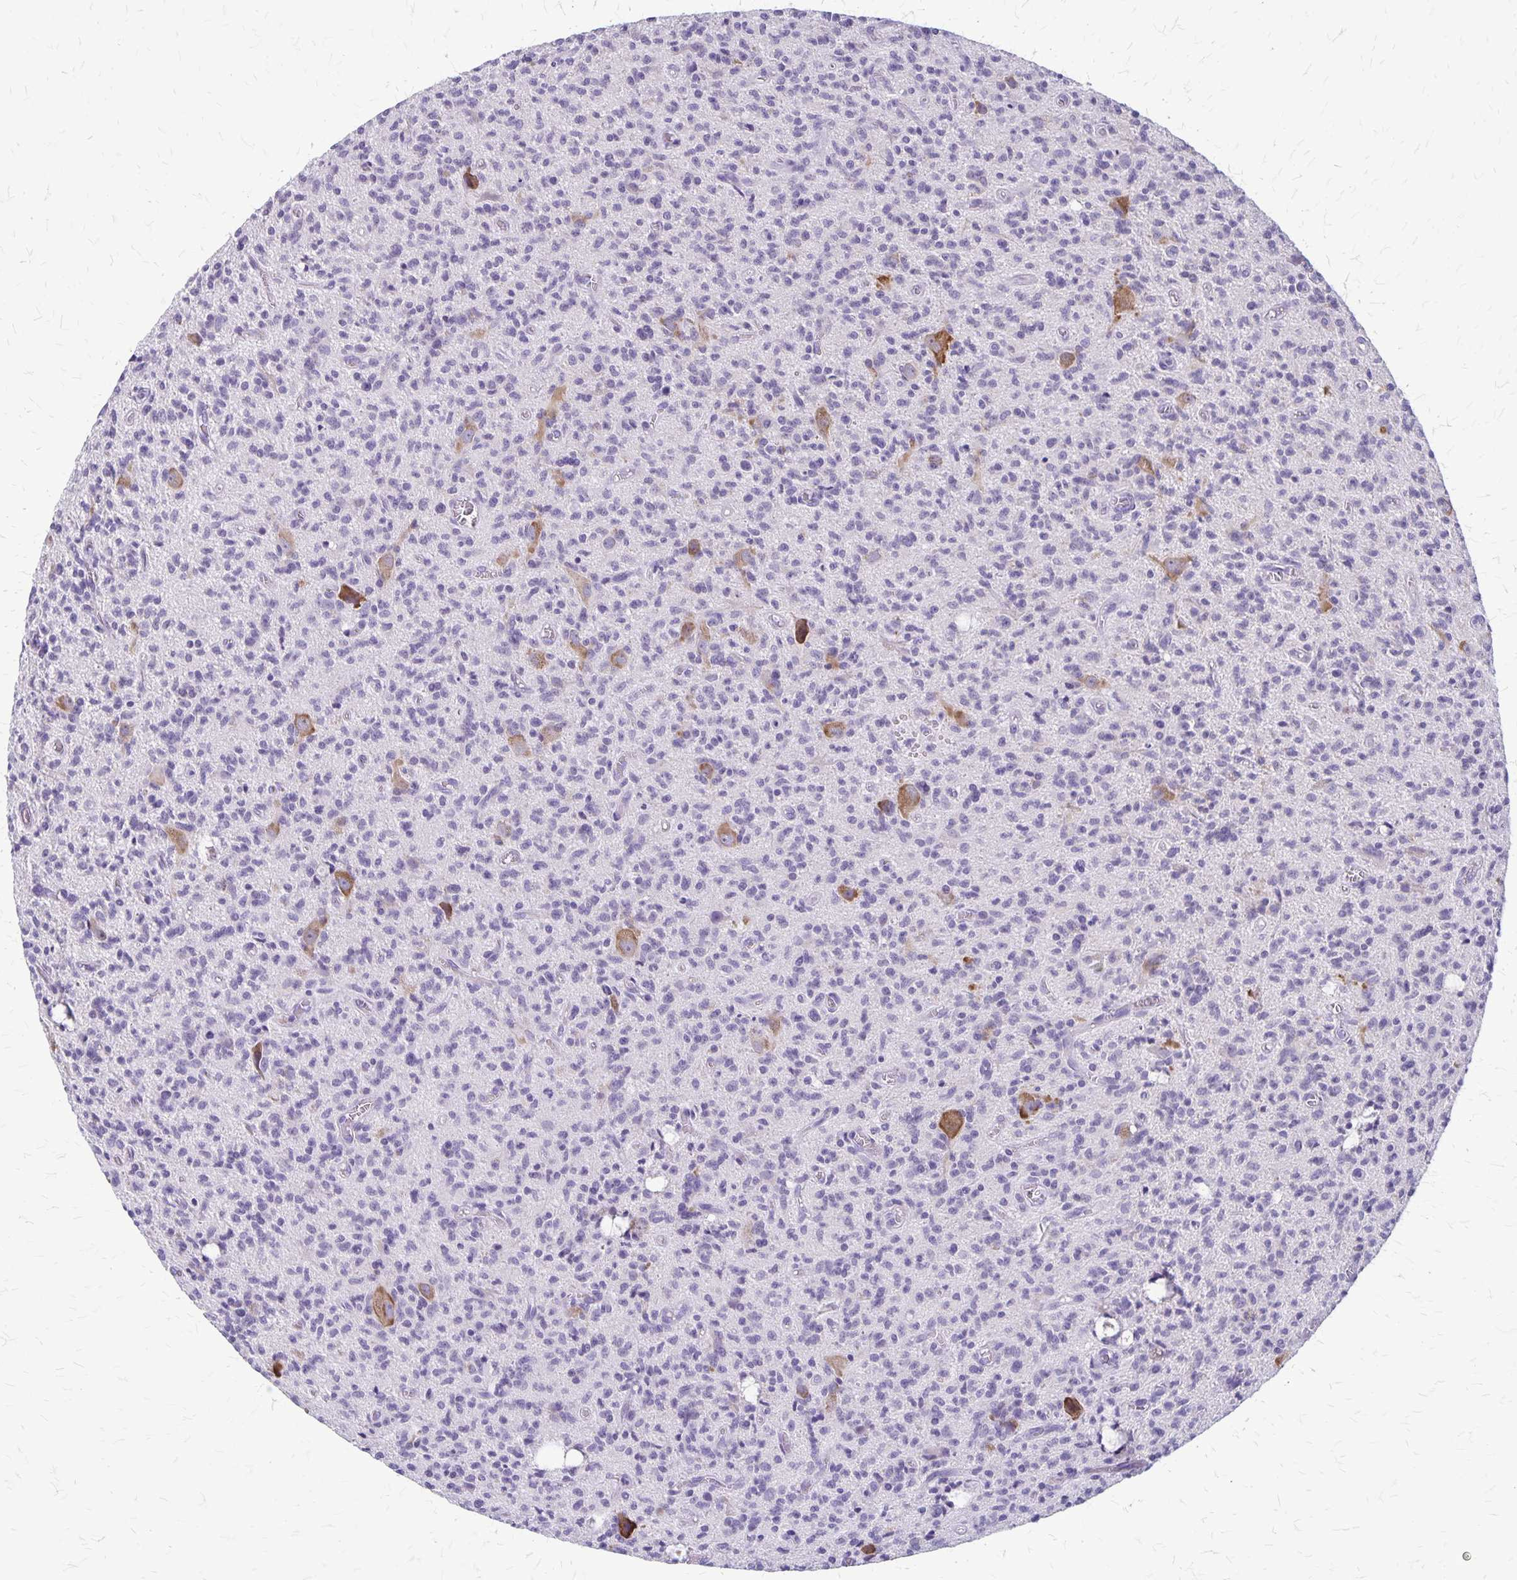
{"staining": {"intensity": "negative", "quantity": "none", "location": "none"}, "tissue": "glioma", "cell_type": "Tumor cells", "image_type": "cancer", "snomed": [{"axis": "morphology", "description": "Glioma, malignant, Low grade"}, {"axis": "topography", "description": "Brain"}], "caption": "Immunohistochemistry micrograph of human glioma stained for a protein (brown), which reveals no positivity in tumor cells.", "gene": "PLXNB3", "patient": {"sex": "male", "age": 64}}